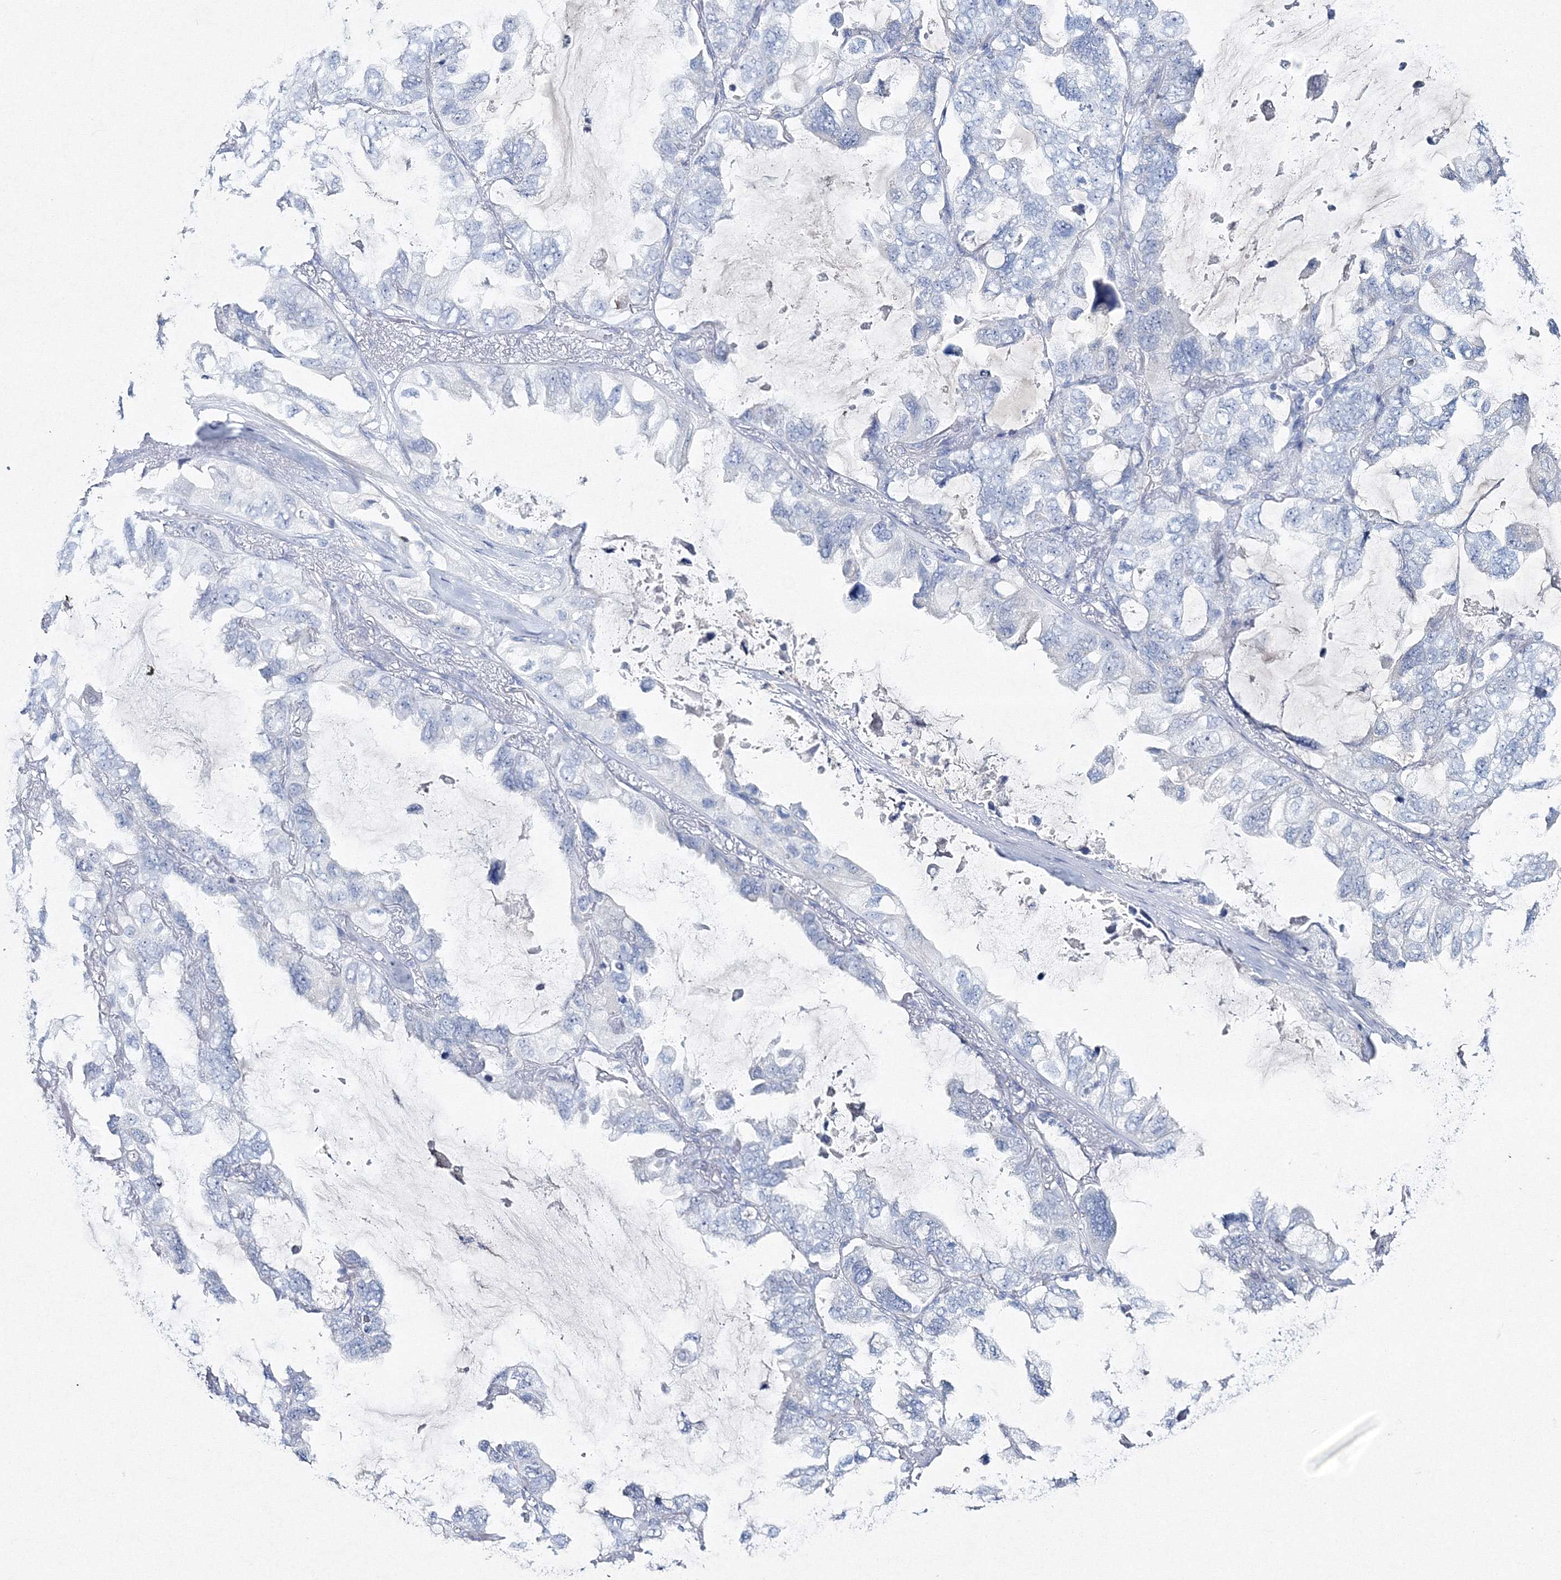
{"staining": {"intensity": "negative", "quantity": "none", "location": "none"}, "tissue": "lung cancer", "cell_type": "Tumor cells", "image_type": "cancer", "snomed": [{"axis": "morphology", "description": "Squamous cell carcinoma, NOS"}, {"axis": "topography", "description": "Lung"}], "caption": "Immunohistochemistry (IHC) photomicrograph of human lung squamous cell carcinoma stained for a protein (brown), which reveals no positivity in tumor cells. The staining is performed using DAB (3,3'-diaminobenzidine) brown chromogen with nuclei counter-stained in using hematoxylin.", "gene": "GCKR", "patient": {"sex": "female", "age": 73}}